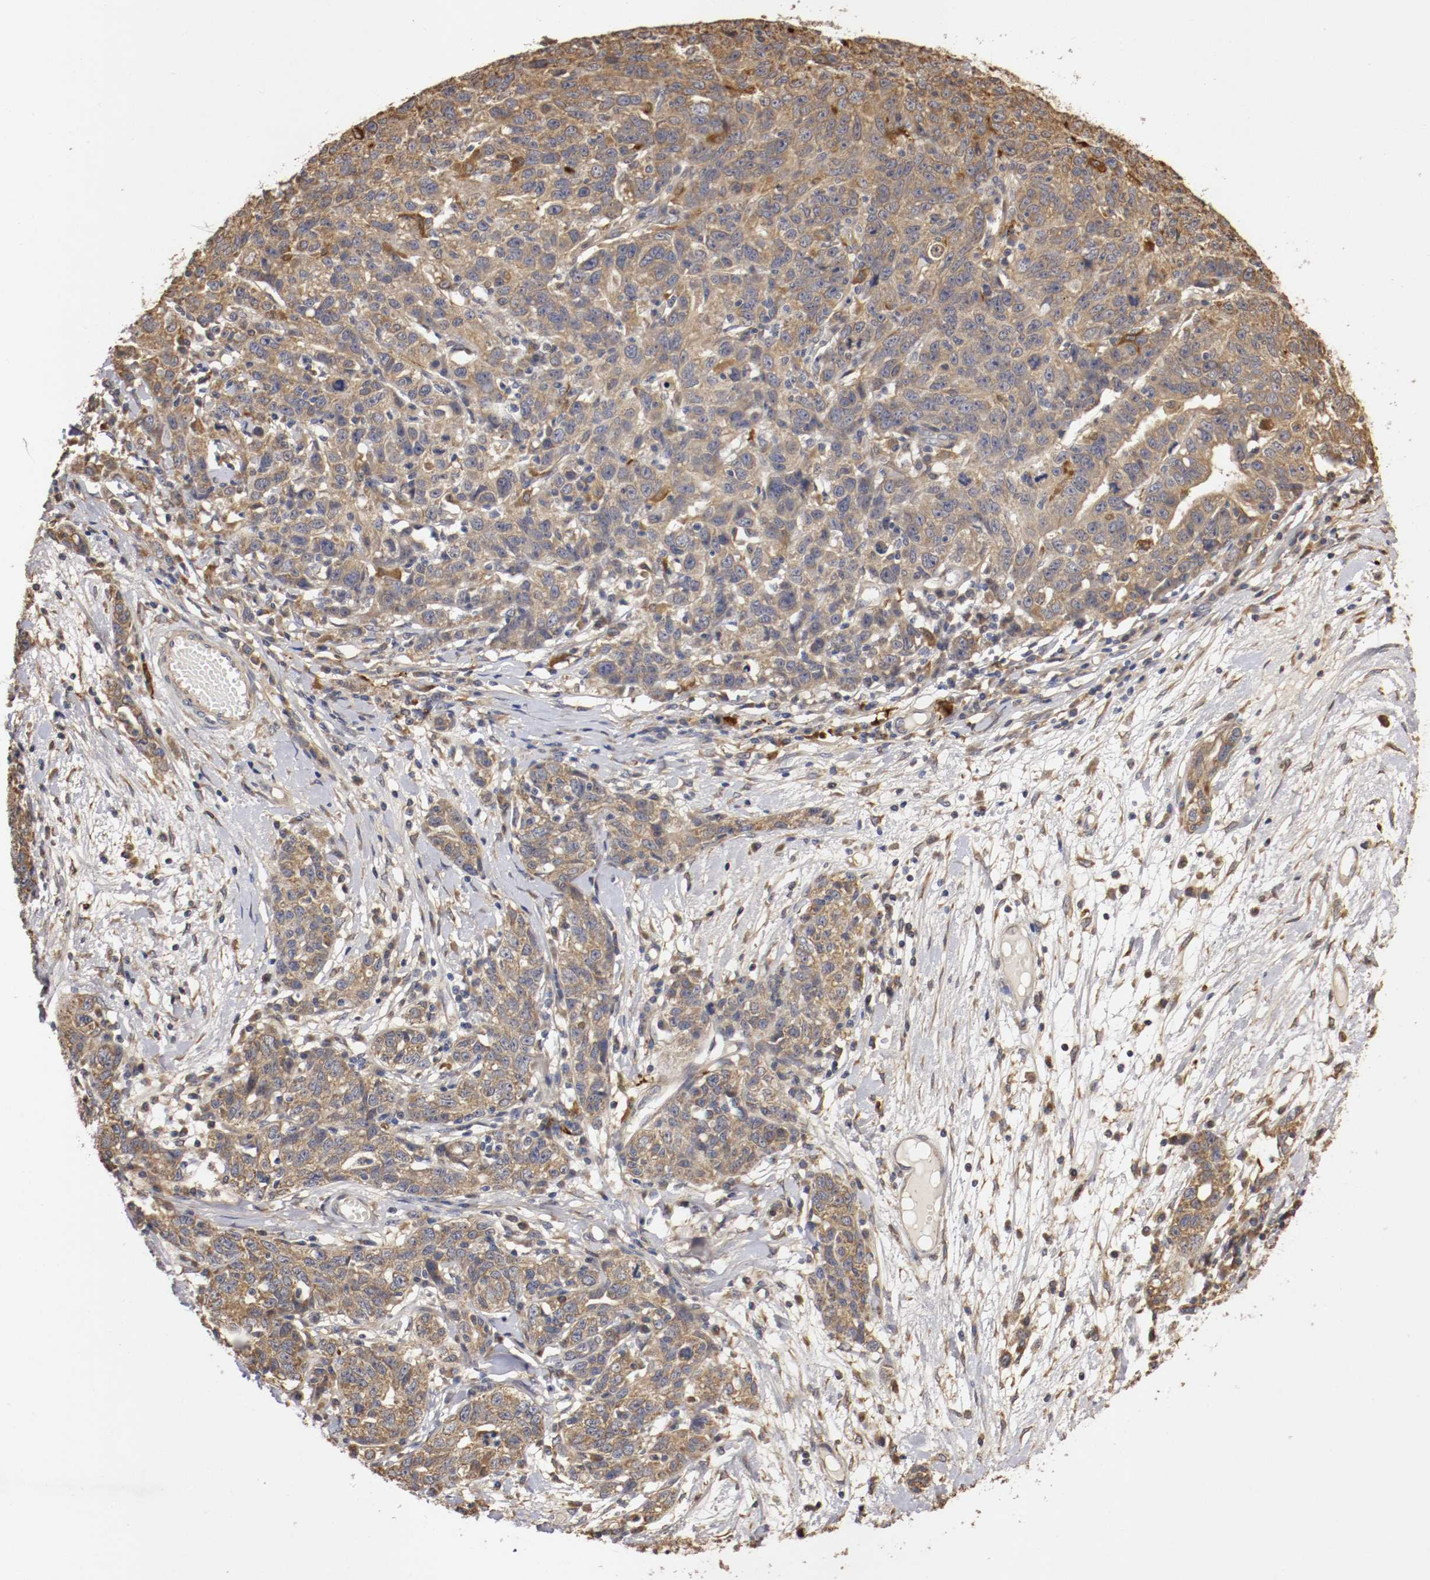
{"staining": {"intensity": "moderate", "quantity": ">75%", "location": "cytoplasmic/membranous"}, "tissue": "ovarian cancer", "cell_type": "Tumor cells", "image_type": "cancer", "snomed": [{"axis": "morphology", "description": "Cystadenocarcinoma, serous, NOS"}, {"axis": "topography", "description": "Ovary"}], "caption": "Immunohistochemistry (IHC) micrograph of neoplastic tissue: human serous cystadenocarcinoma (ovarian) stained using immunohistochemistry (IHC) demonstrates medium levels of moderate protein expression localized specifically in the cytoplasmic/membranous of tumor cells, appearing as a cytoplasmic/membranous brown color.", "gene": "VEZT", "patient": {"sex": "female", "age": 71}}